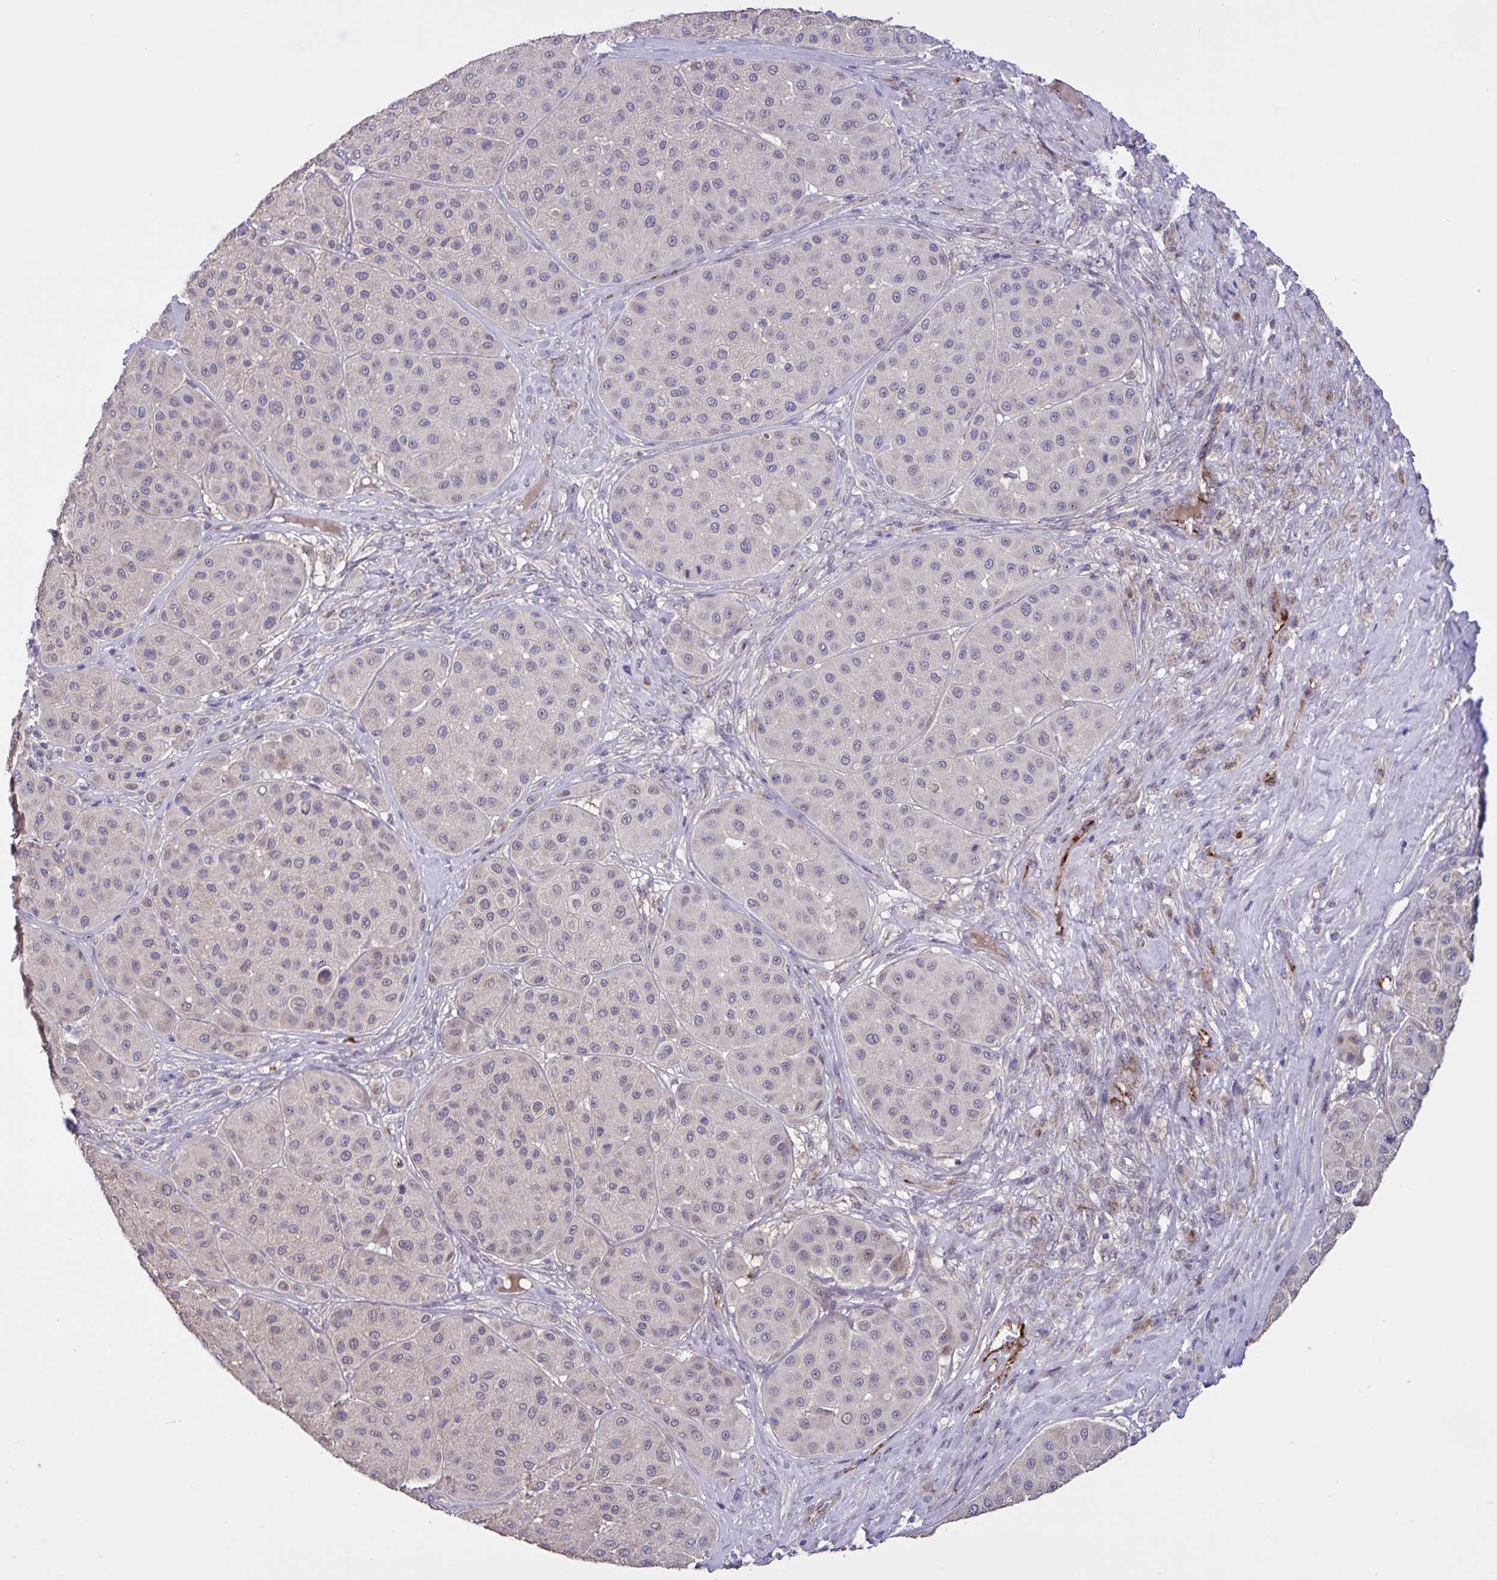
{"staining": {"intensity": "weak", "quantity": "25%-75%", "location": "nuclear"}, "tissue": "melanoma", "cell_type": "Tumor cells", "image_type": "cancer", "snomed": [{"axis": "morphology", "description": "Malignant melanoma, Metastatic site"}, {"axis": "topography", "description": "Smooth muscle"}], "caption": "Tumor cells reveal low levels of weak nuclear expression in about 25%-75% of cells in melanoma.", "gene": "CD101", "patient": {"sex": "male", "age": 41}}